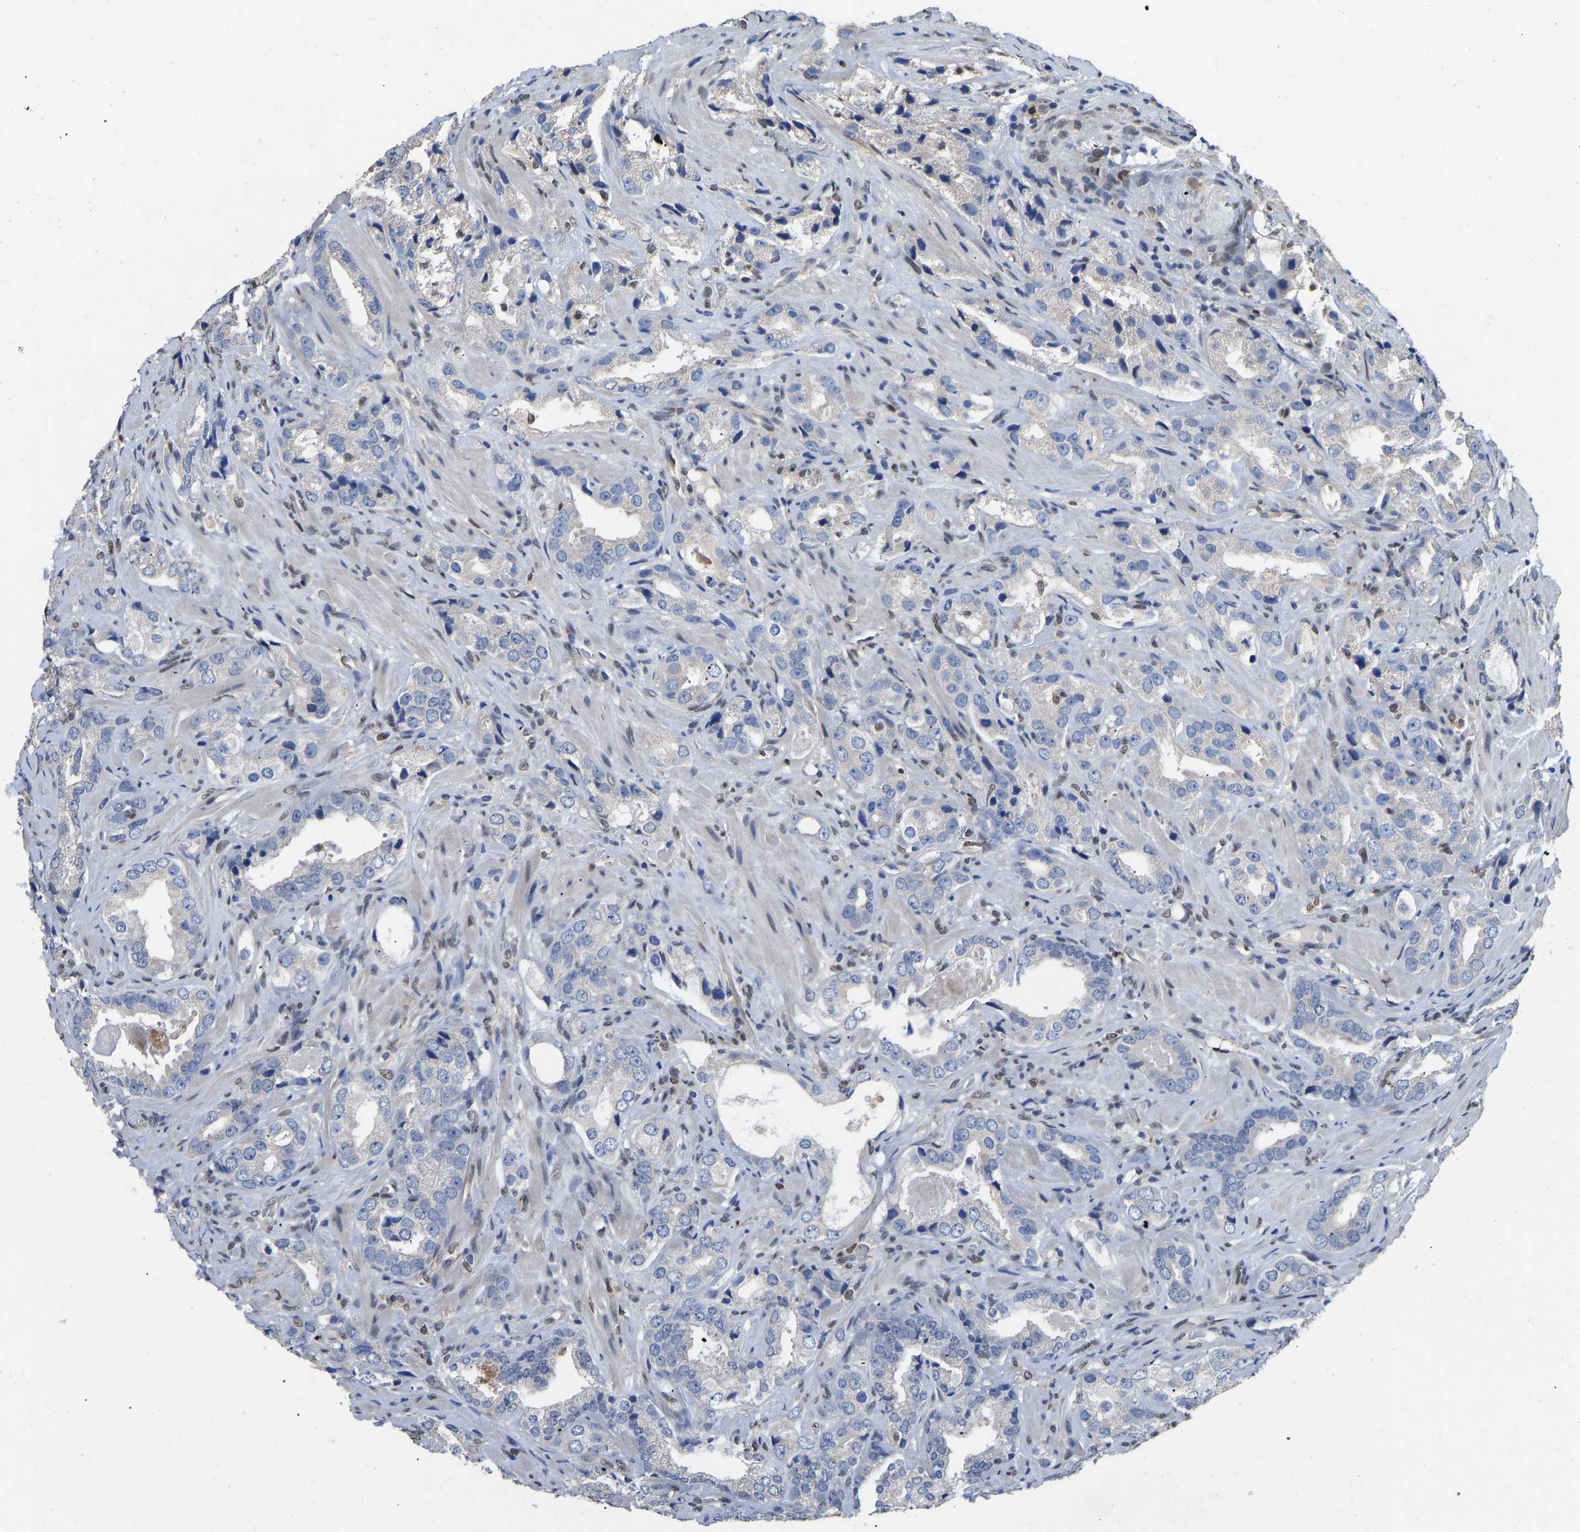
{"staining": {"intensity": "negative", "quantity": "none", "location": "none"}, "tissue": "prostate cancer", "cell_type": "Tumor cells", "image_type": "cancer", "snomed": [{"axis": "morphology", "description": "Adenocarcinoma, High grade"}, {"axis": "topography", "description": "Prostate"}], "caption": "This is an immunohistochemistry histopathology image of human prostate cancer (adenocarcinoma (high-grade)). There is no staining in tumor cells.", "gene": "QKI", "patient": {"sex": "male", "age": 63}}